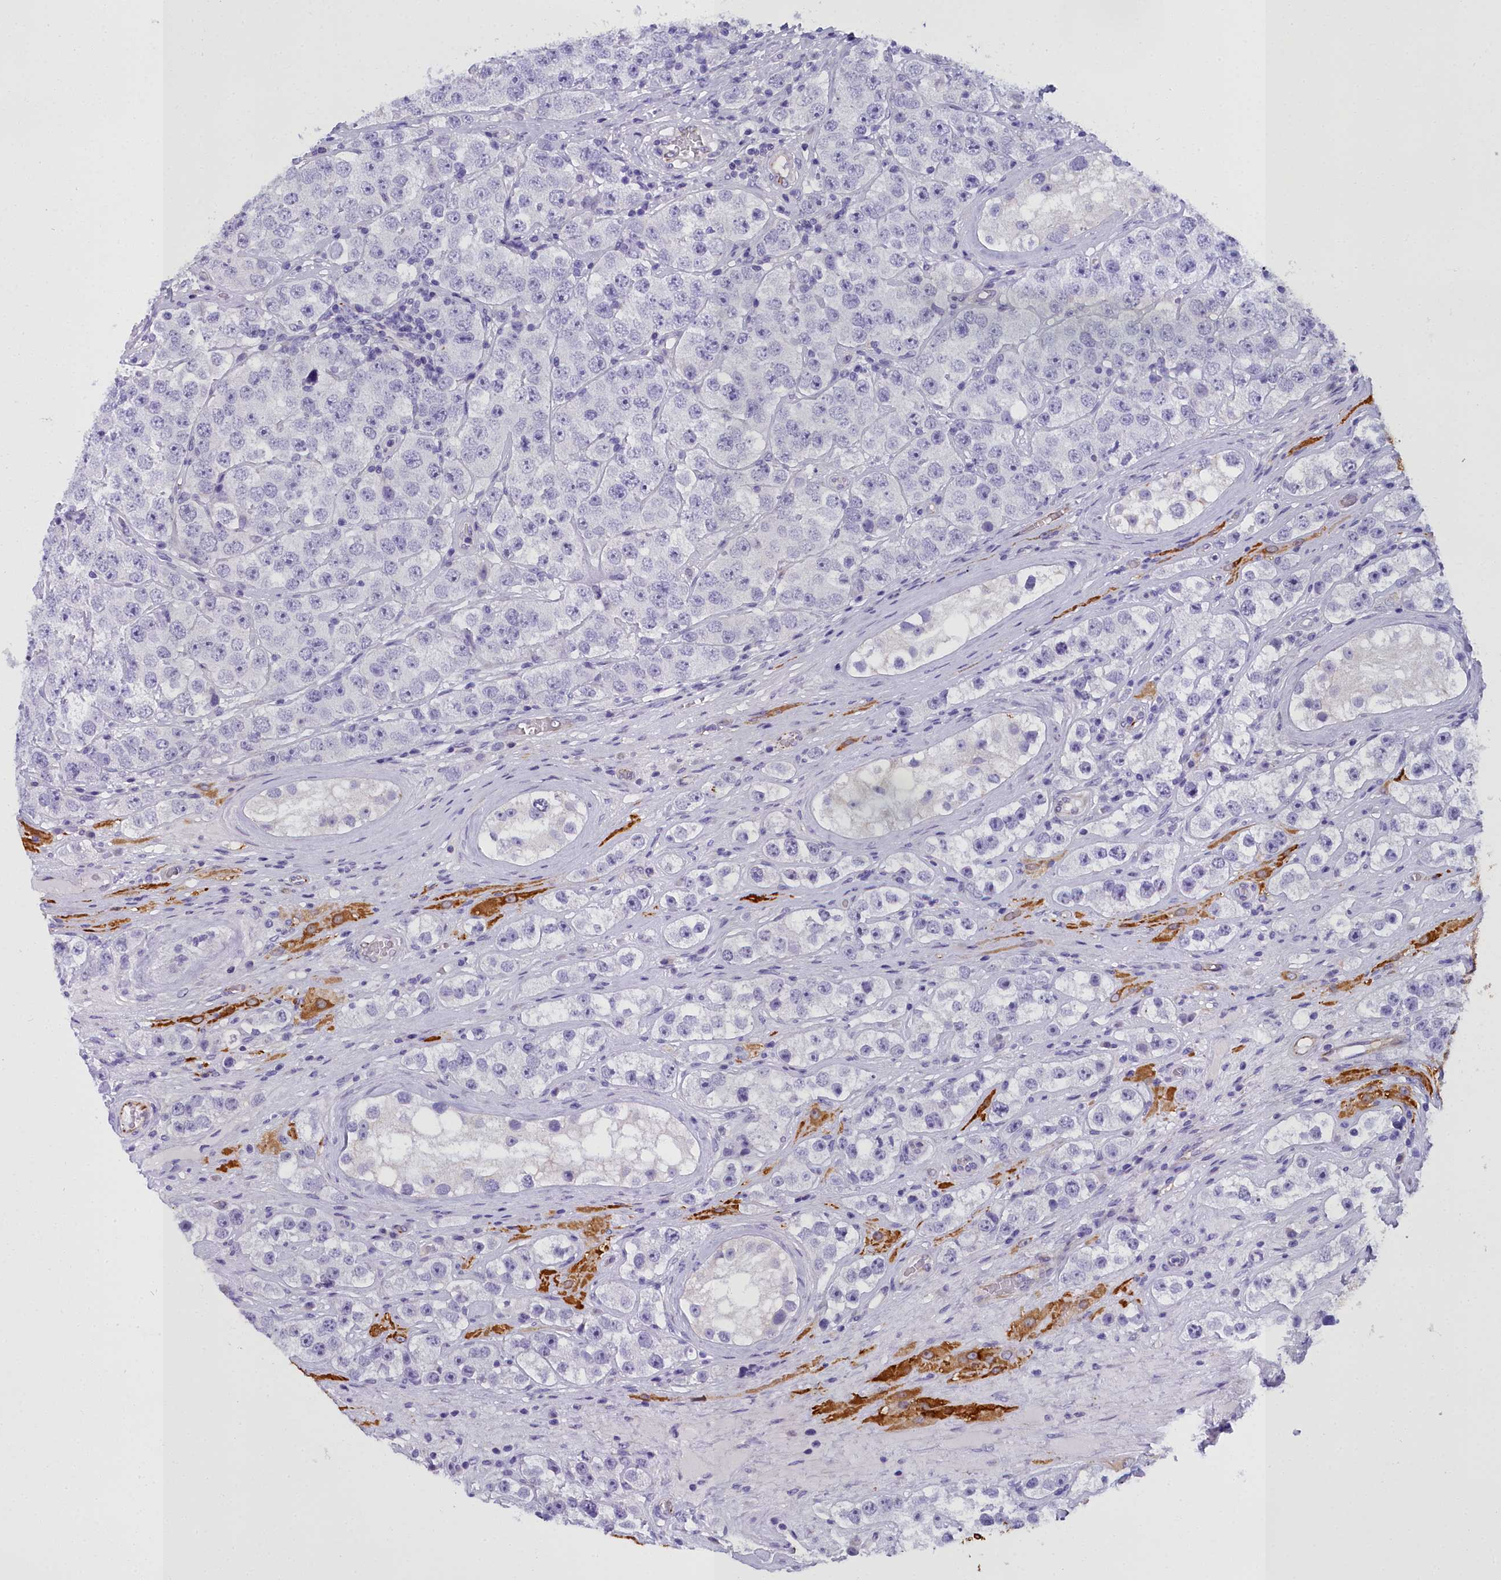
{"staining": {"intensity": "negative", "quantity": "none", "location": "none"}, "tissue": "testis cancer", "cell_type": "Tumor cells", "image_type": "cancer", "snomed": [{"axis": "morphology", "description": "Seminoma, NOS"}, {"axis": "topography", "description": "Testis"}], "caption": "Tumor cells show no significant protein positivity in testis cancer.", "gene": "TIMM22", "patient": {"sex": "male", "age": 28}}